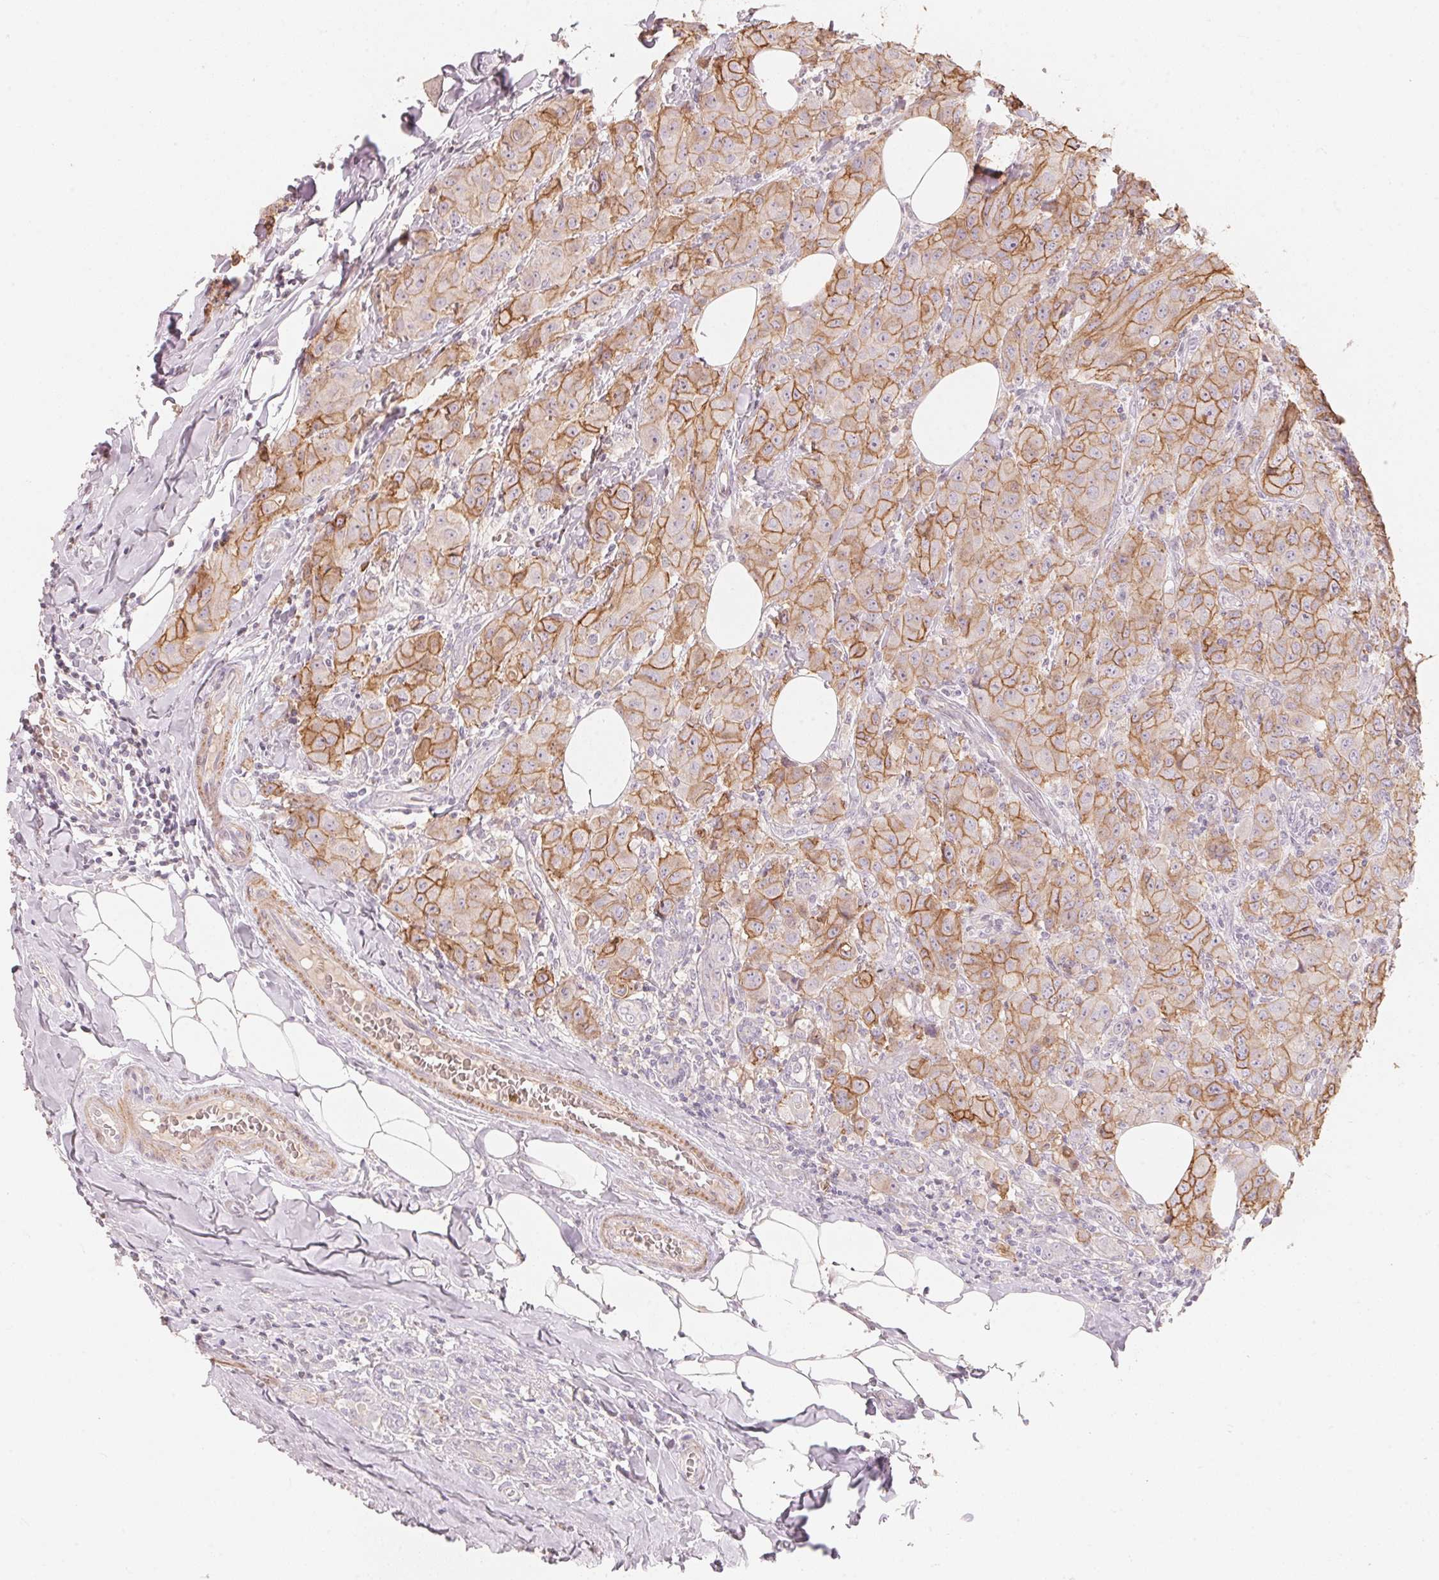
{"staining": {"intensity": "moderate", "quantity": ">75%", "location": "cytoplasmic/membranous"}, "tissue": "breast cancer", "cell_type": "Tumor cells", "image_type": "cancer", "snomed": [{"axis": "morphology", "description": "Normal tissue, NOS"}, {"axis": "morphology", "description": "Duct carcinoma"}, {"axis": "topography", "description": "Breast"}], "caption": "This is an image of IHC staining of breast invasive ductal carcinoma, which shows moderate expression in the cytoplasmic/membranous of tumor cells.", "gene": "TP53AIP1", "patient": {"sex": "female", "age": 43}}